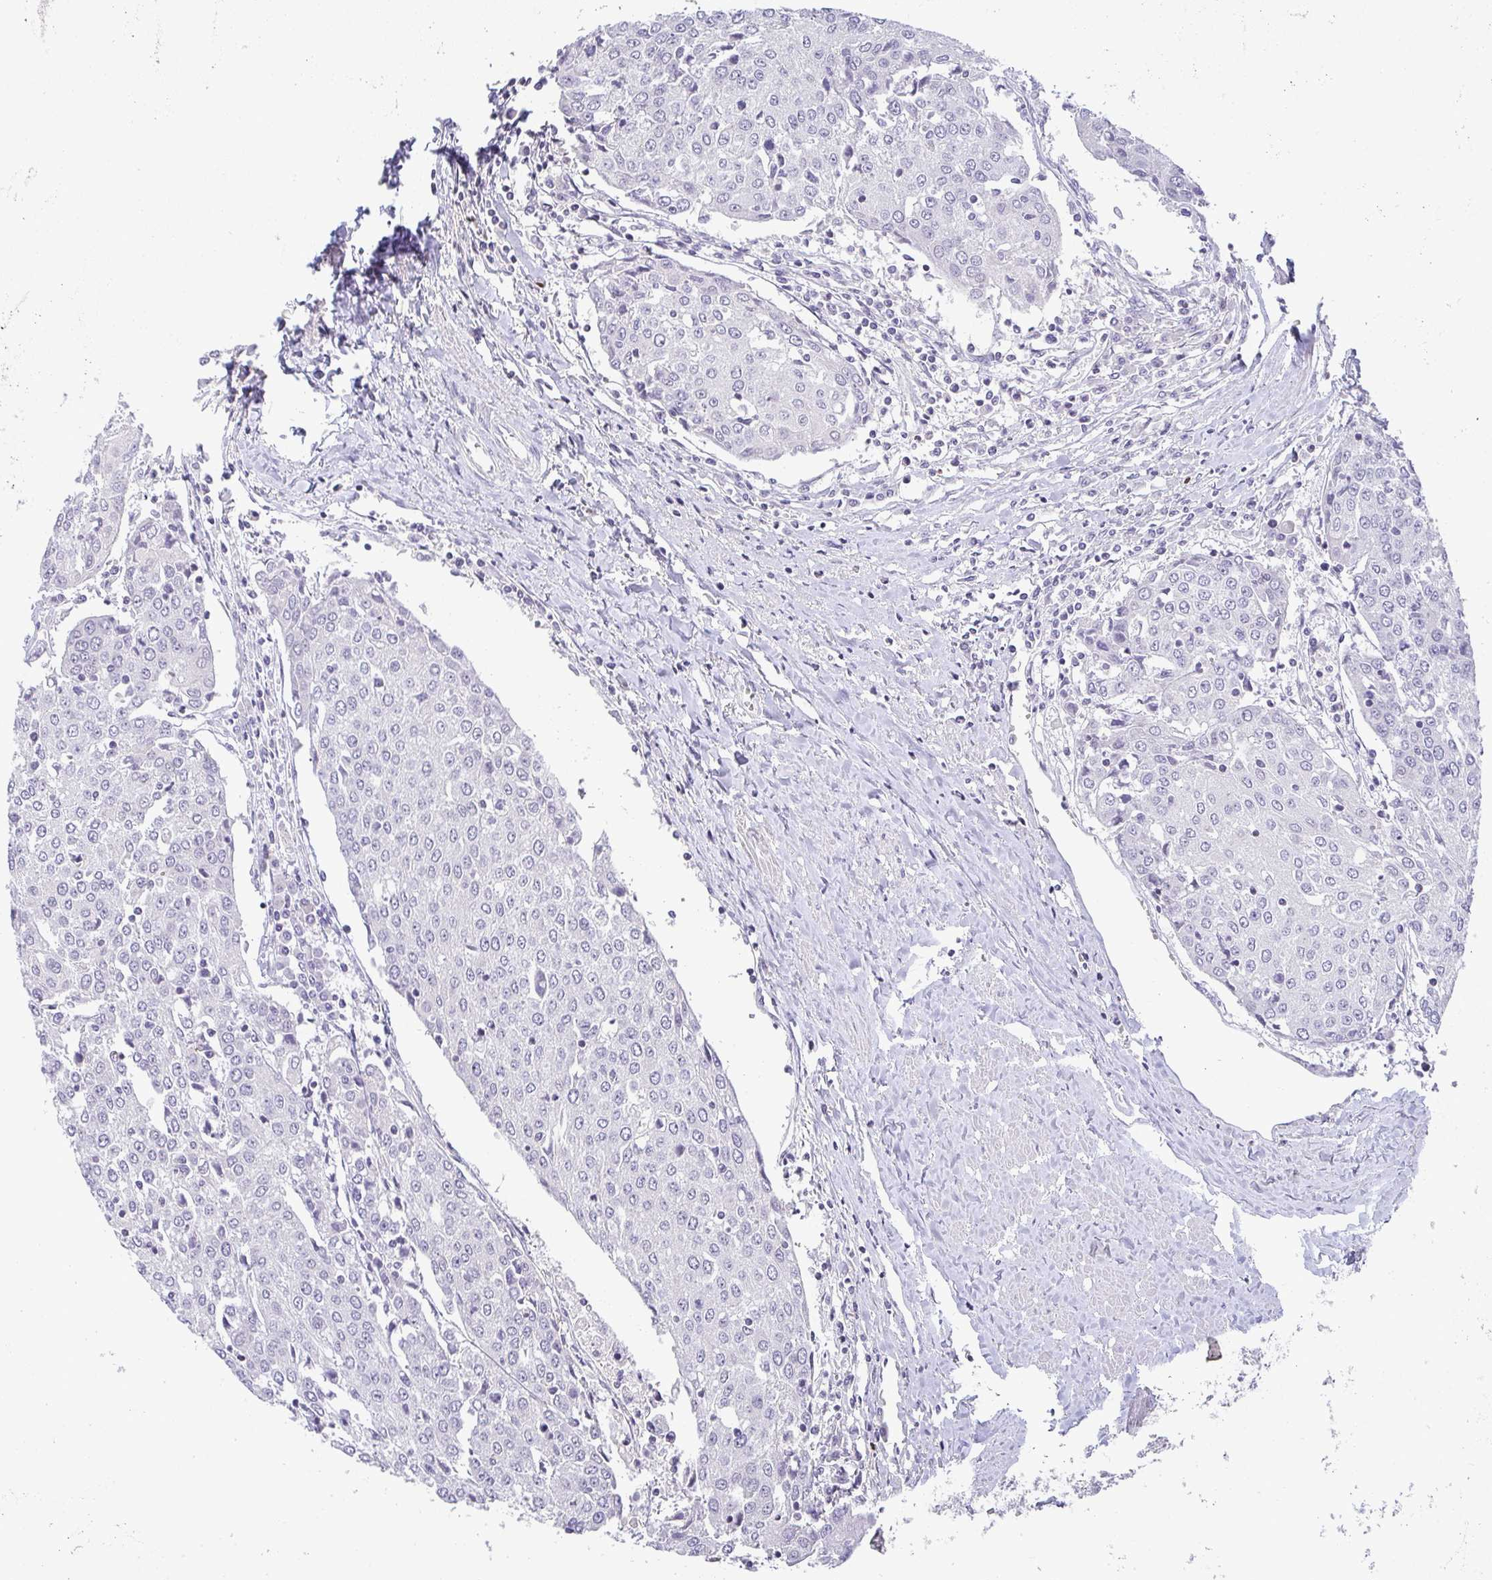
{"staining": {"intensity": "negative", "quantity": "none", "location": "none"}, "tissue": "urothelial cancer", "cell_type": "Tumor cells", "image_type": "cancer", "snomed": [{"axis": "morphology", "description": "Urothelial carcinoma, High grade"}, {"axis": "topography", "description": "Urinary bladder"}], "caption": "Immunohistochemical staining of human urothelial cancer displays no significant positivity in tumor cells. (DAB immunohistochemistry visualized using brightfield microscopy, high magnification).", "gene": "CACNA1S", "patient": {"sex": "female", "age": 85}}